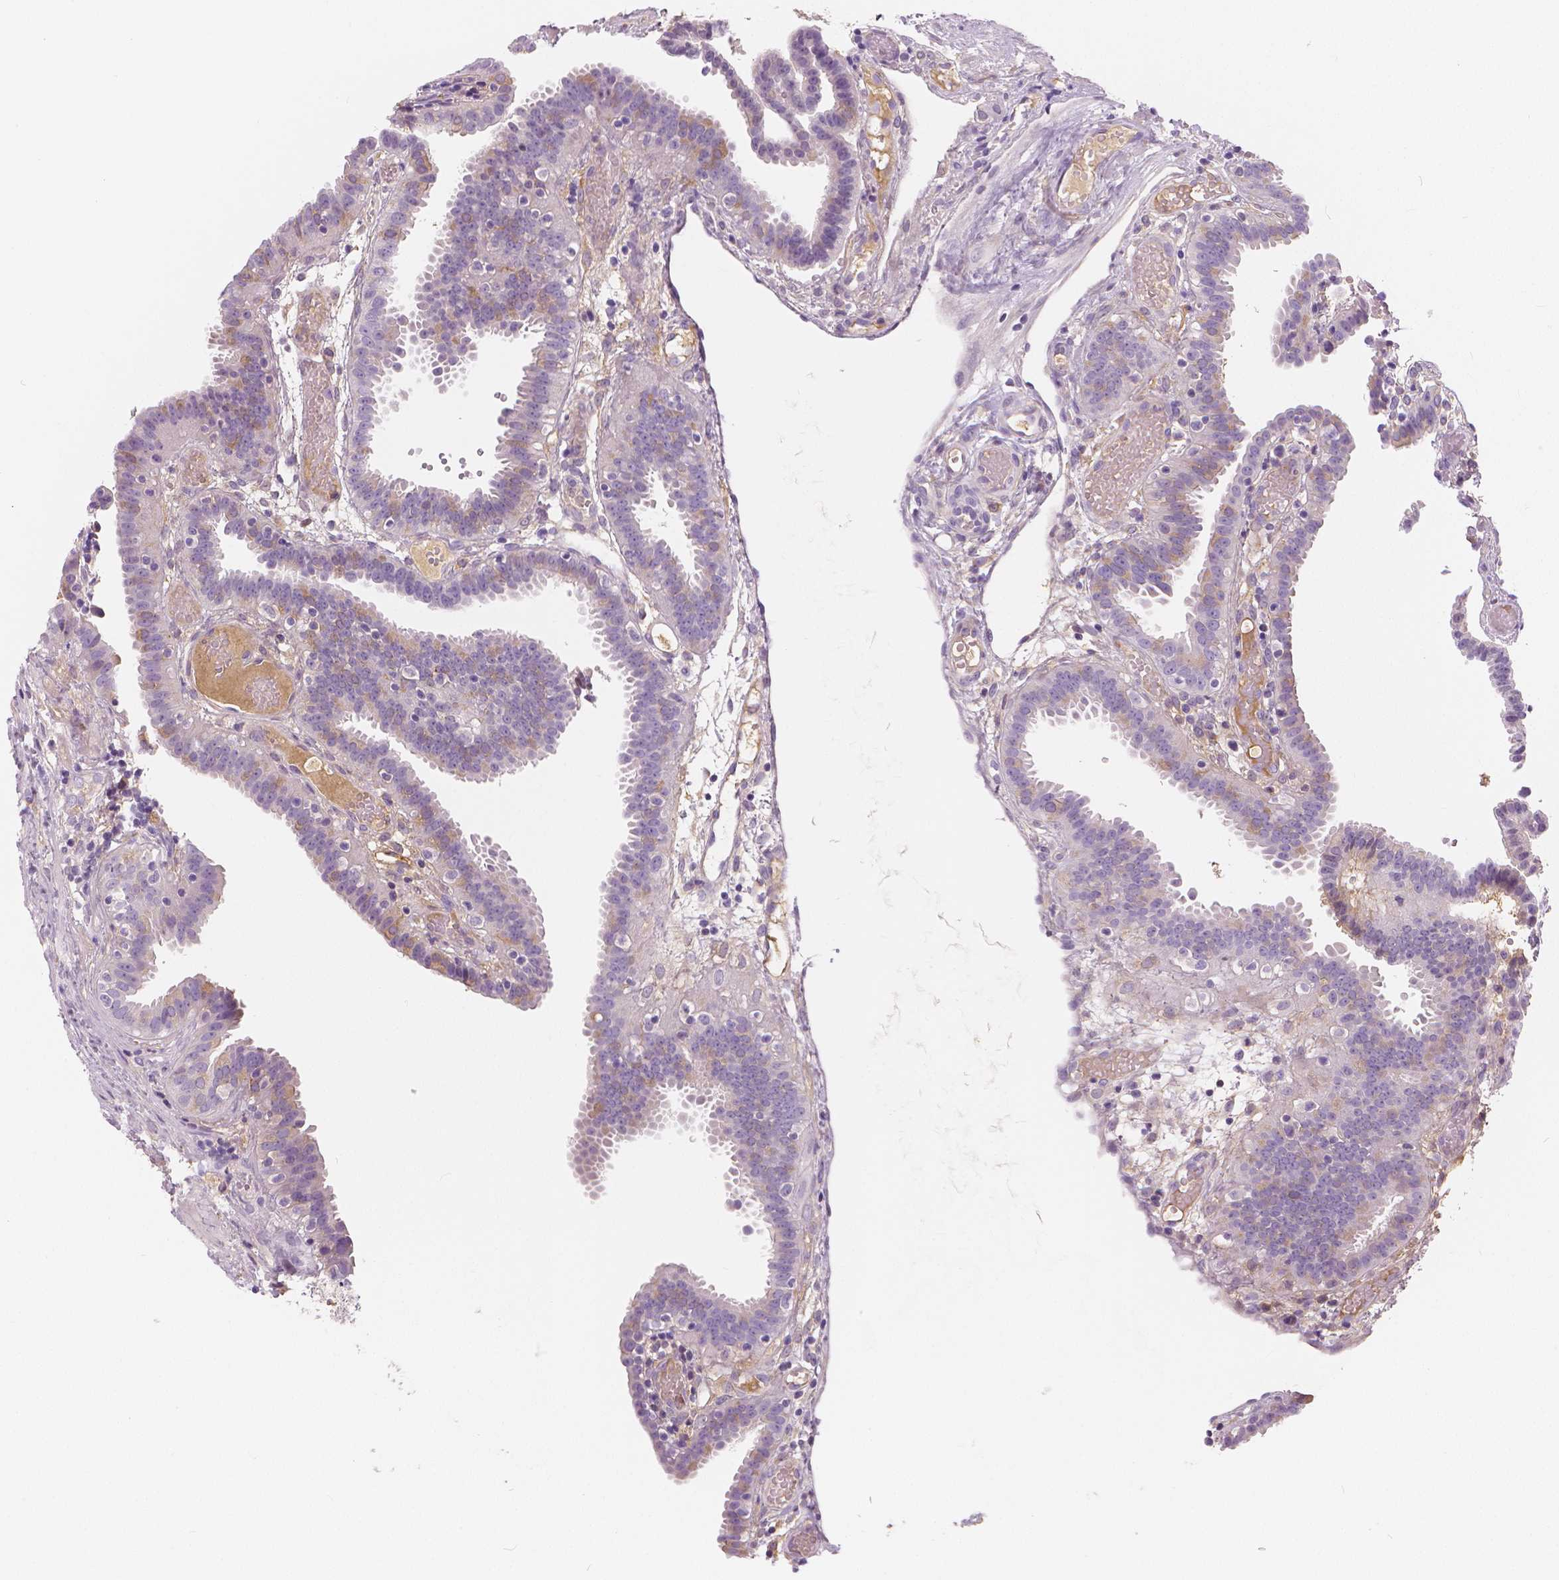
{"staining": {"intensity": "moderate", "quantity": "<25%", "location": "cytoplasmic/membranous"}, "tissue": "fallopian tube", "cell_type": "Glandular cells", "image_type": "normal", "snomed": [{"axis": "morphology", "description": "Normal tissue, NOS"}, {"axis": "topography", "description": "Fallopian tube"}], "caption": "This micrograph exhibits immunohistochemistry (IHC) staining of benign human fallopian tube, with low moderate cytoplasmic/membranous staining in approximately <25% of glandular cells.", "gene": "APOA4", "patient": {"sex": "female", "age": 37}}